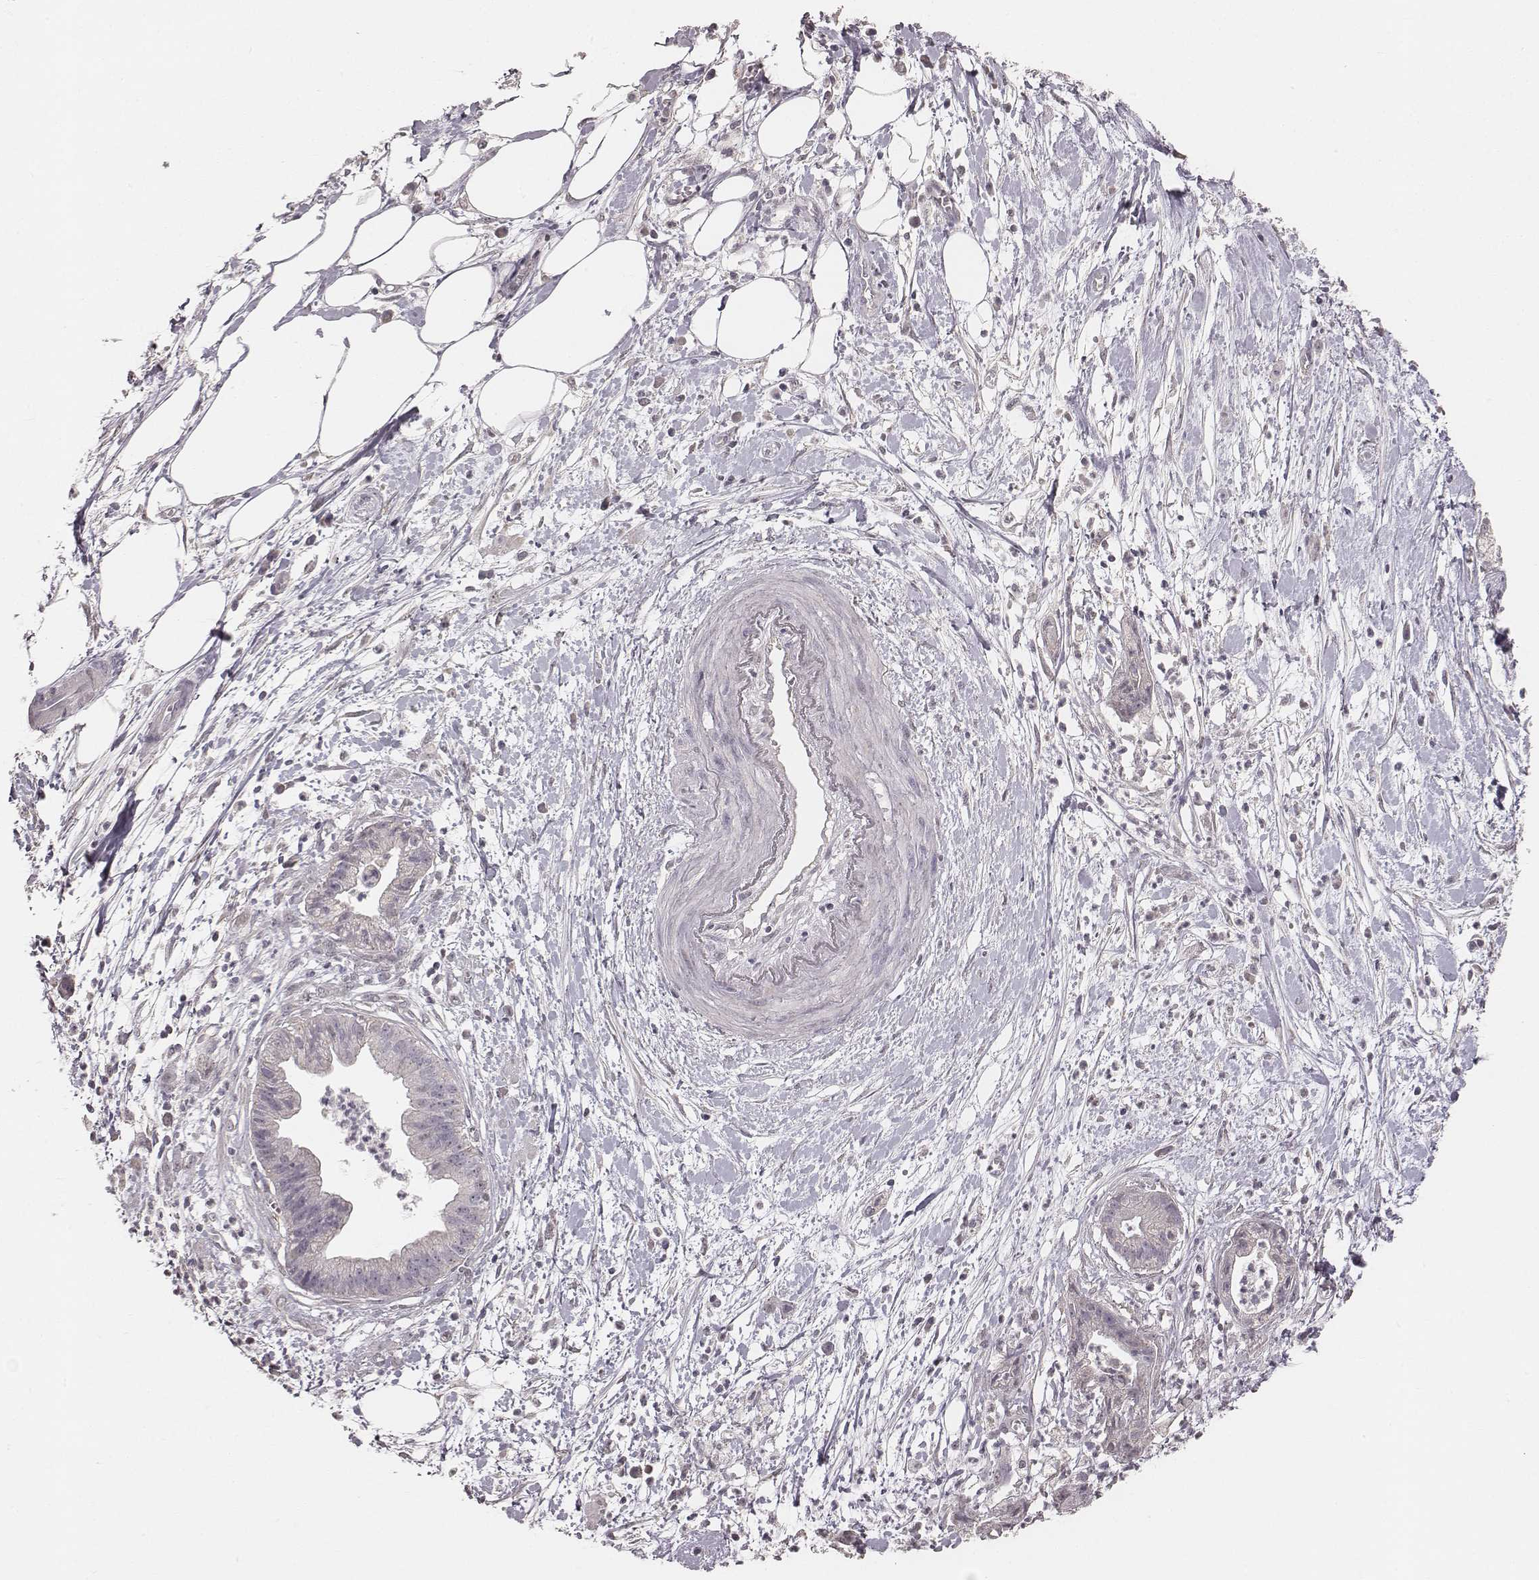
{"staining": {"intensity": "negative", "quantity": "none", "location": "none"}, "tissue": "pancreatic cancer", "cell_type": "Tumor cells", "image_type": "cancer", "snomed": [{"axis": "morphology", "description": "Normal tissue, NOS"}, {"axis": "morphology", "description": "Adenocarcinoma, NOS"}, {"axis": "topography", "description": "Lymph node"}, {"axis": "topography", "description": "Pancreas"}], "caption": "The immunohistochemistry photomicrograph has no significant staining in tumor cells of adenocarcinoma (pancreatic) tissue.", "gene": "SLC7A4", "patient": {"sex": "female", "age": 58}}